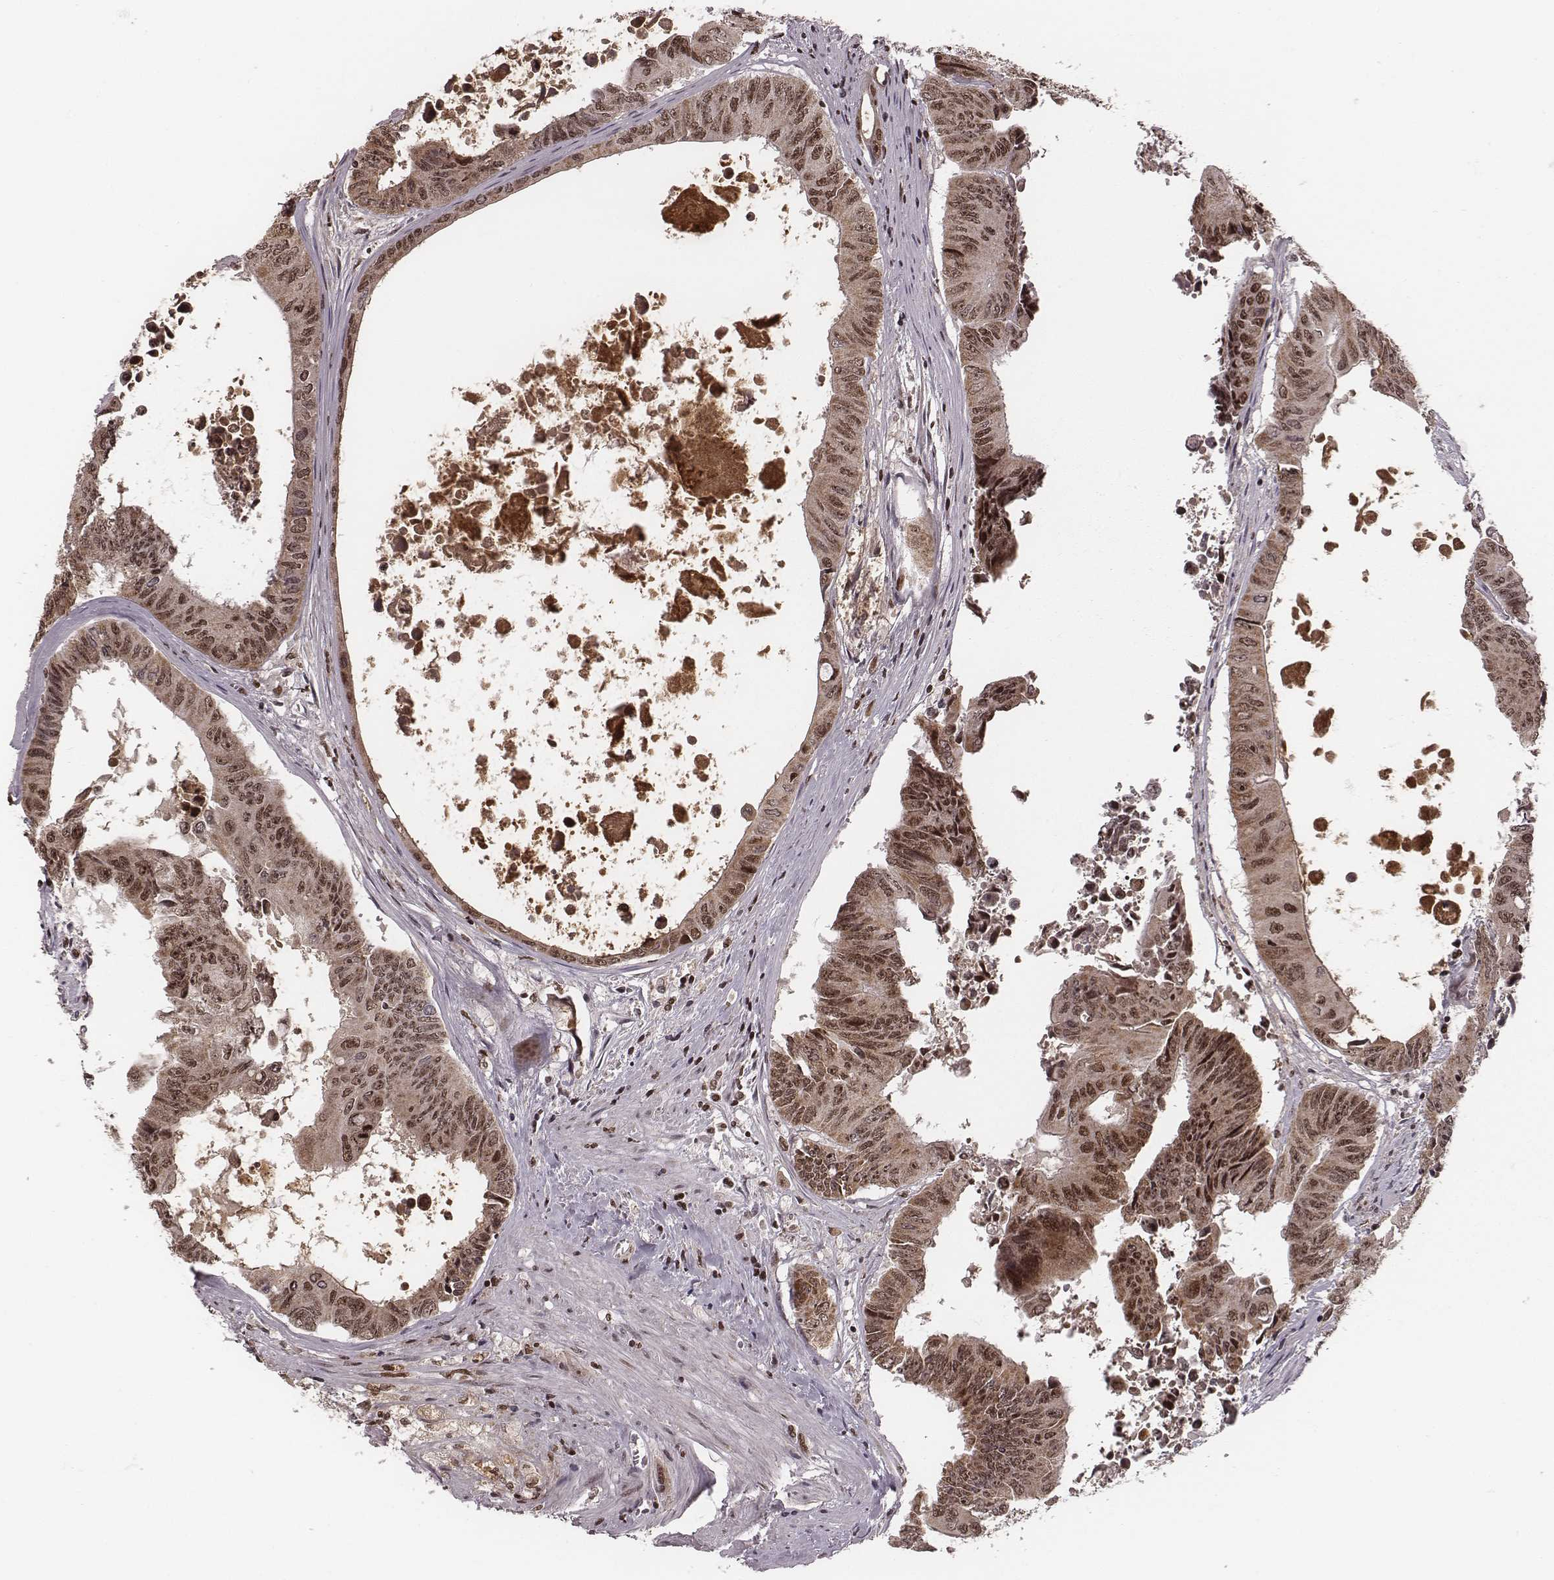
{"staining": {"intensity": "moderate", "quantity": ">75%", "location": "cytoplasmic/membranous,nuclear"}, "tissue": "colorectal cancer", "cell_type": "Tumor cells", "image_type": "cancer", "snomed": [{"axis": "morphology", "description": "Adenocarcinoma, NOS"}, {"axis": "topography", "description": "Rectum"}], "caption": "Tumor cells exhibit medium levels of moderate cytoplasmic/membranous and nuclear expression in approximately >75% of cells in human adenocarcinoma (colorectal).", "gene": "VRK3", "patient": {"sex": "male", "age": 59}}